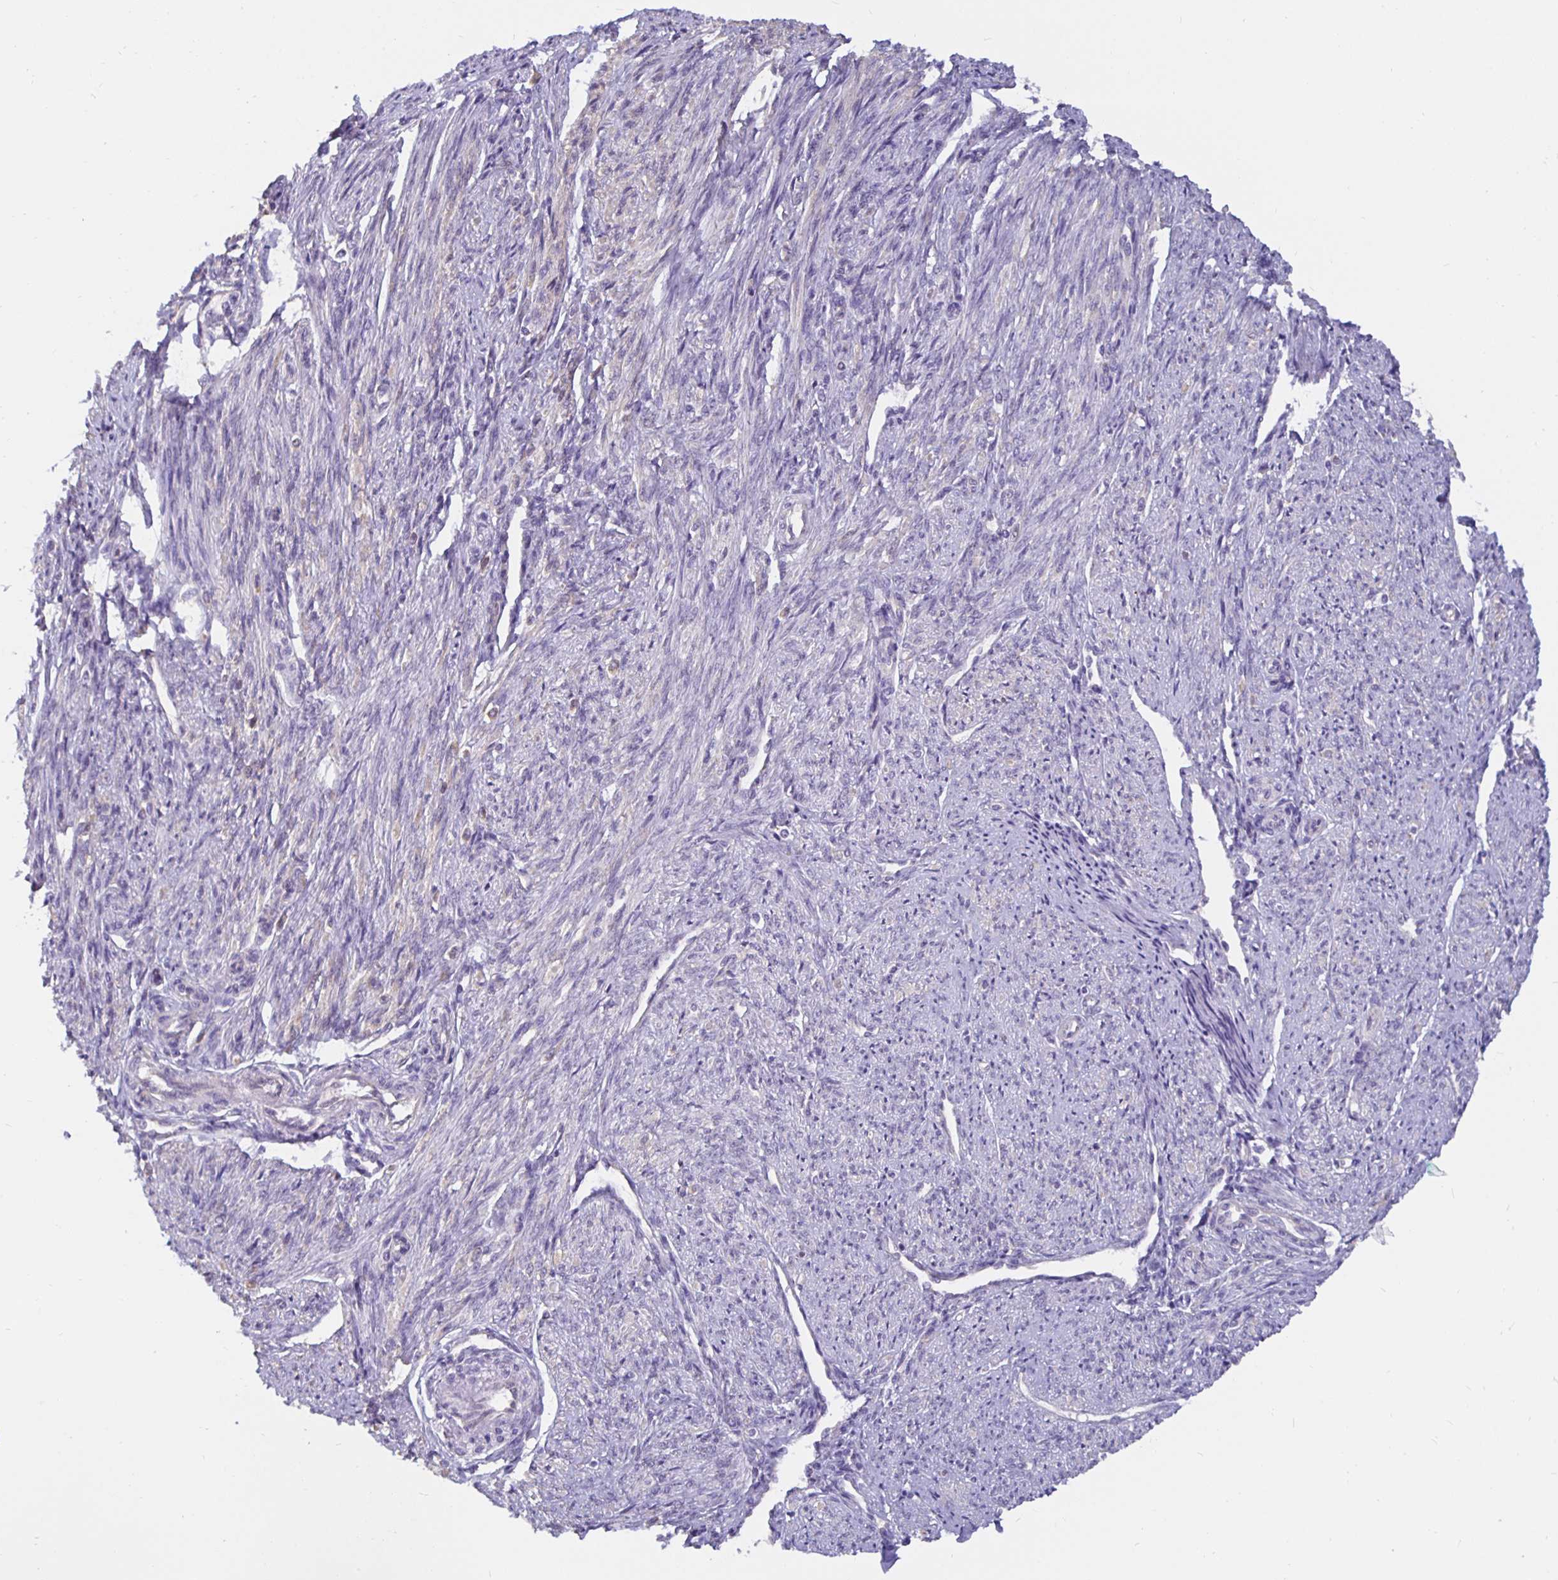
{"staining": {"intensity": "negative", "quantity": "none", "location": "none"}, "tissue": "smooth muscle", "cell_type": "Smooth muscle cells", "image_type": "normal", "snomed": [{"axis": "morphology", "description": "Normal tissue, NOS"}, {"axis": "topography", "description": "Smooth muscle"}], "caption": "This photomicrograph is of benign smooth muscle stained with IHC to label a protein in brown with the nuclei are counter-stained blue. There is no expression in smooth muscle cells.", "gene": "DNAI2", "patient": {"sex": "female", "age": 65}}